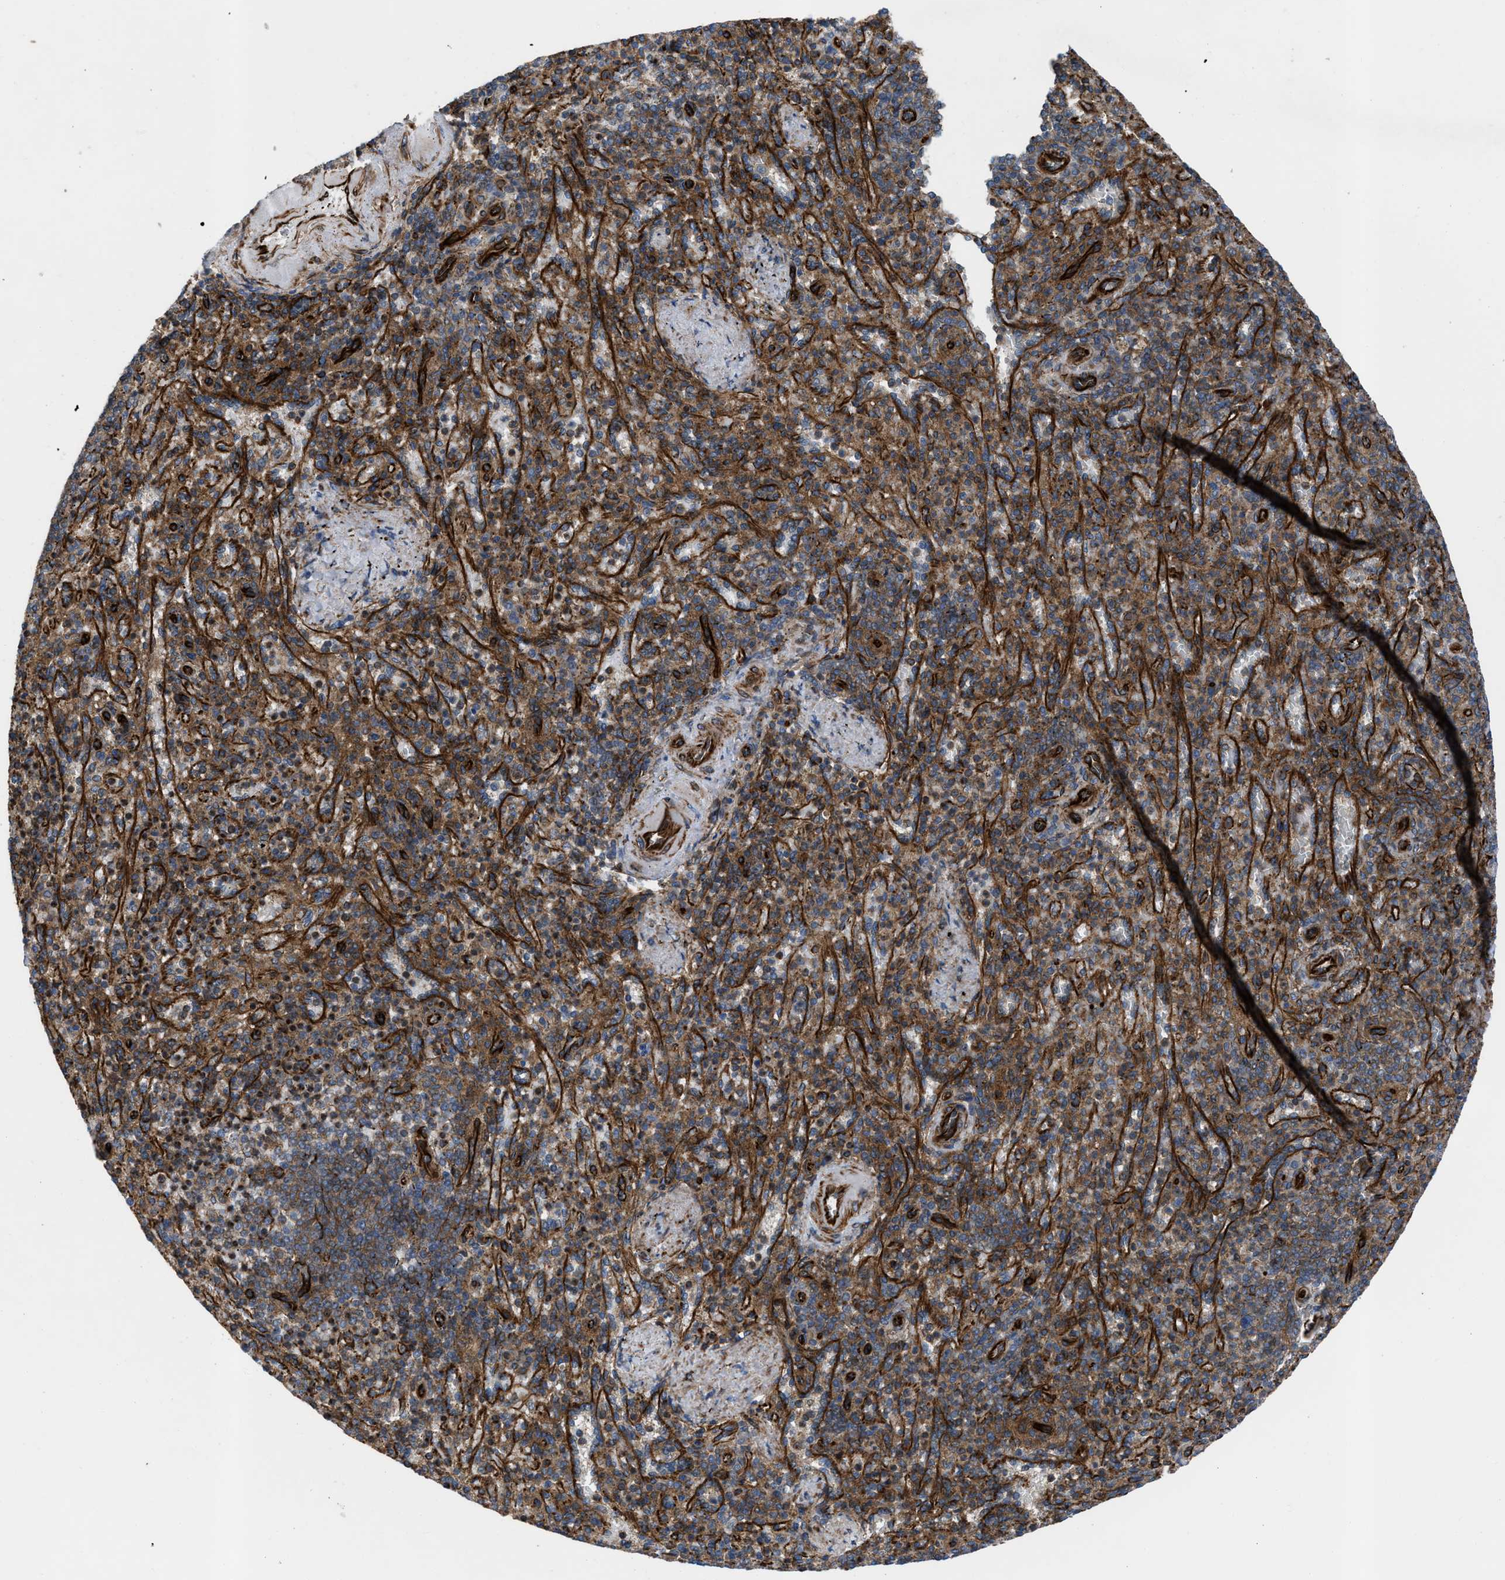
{"staining": {"intensity": "moderate", "quantity": ">75%", "location": "cytoplasmic/membranous"}, "tissue": "spleen", "cell_type": "Cells in red pulp", "image_type": "normal", "snomed": [{"axis": "morphology", "description": "Normal tissue, NOS"}, {"axis": "topography", "description": "Spleen"}], "caption": "Immunohistochemistry (IHC) (DAB) staining of unremarkable spleen demonstrates moderate cytoplasmic/membranous protein positivity in about >75% of cells in red pulp. (IHC, brightfield microscopy, high magnification).", "gene": "PTPRE", "patient": {"sex": "female", "age": 74}}